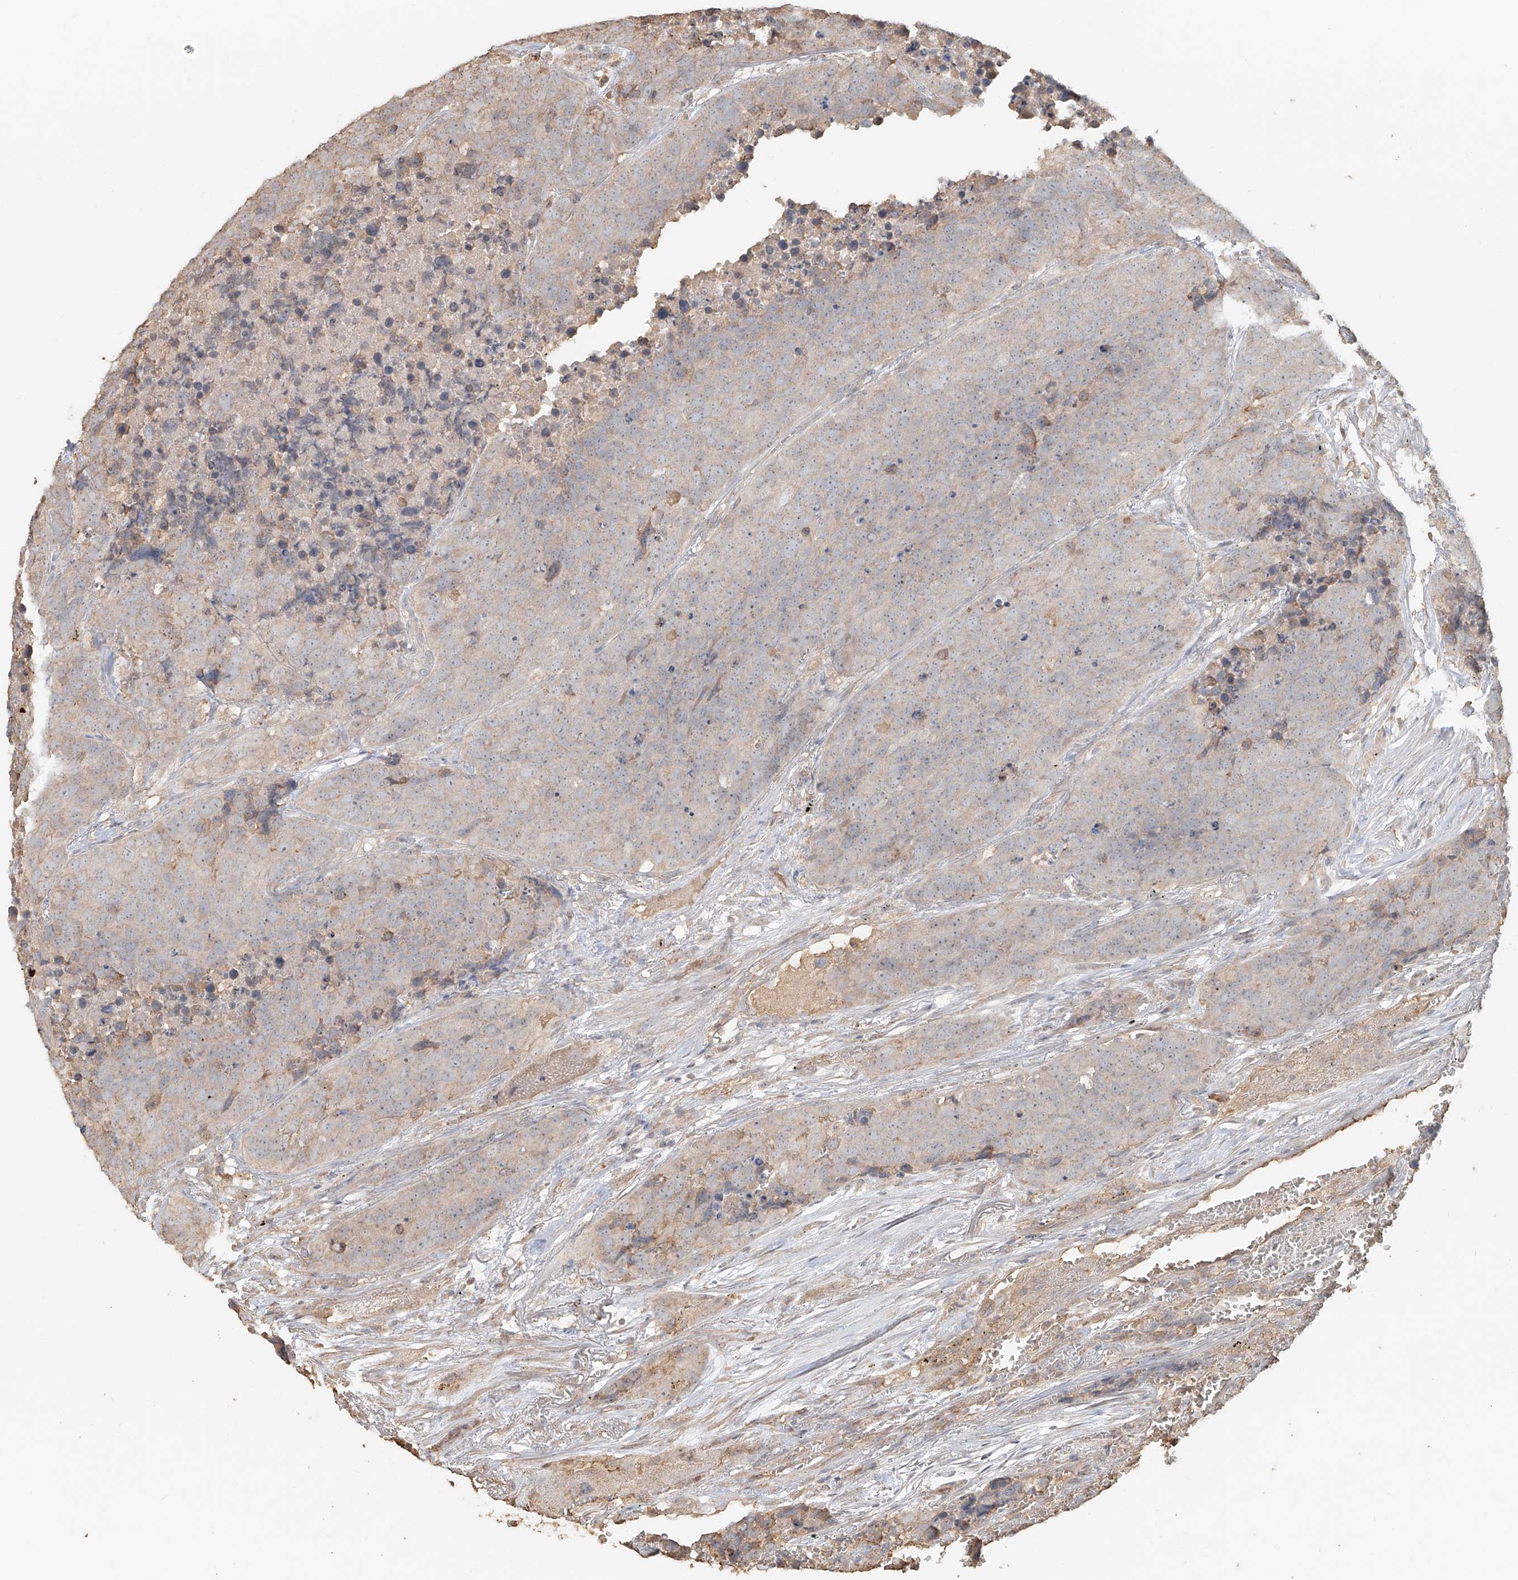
{"staining": {"intensity": "negative", "quantity": "none", "location": "none"}, "tissue": "carcinoid", "cell_type": "Tumor cells", "image_type": "cancer", "snomed": [{"axis": "morphology", "description": "Carcinoid, malignant, NOS"}, {"axis": "topography", "description": "Lung"}], "caption": "Tumor cells show no significant positivity in carcinoid. (DAB IHC visualized using brightfield microscopy, high magnification).", "gene": "NPHS1", "patient": {"sex": "male", "age": 60}}